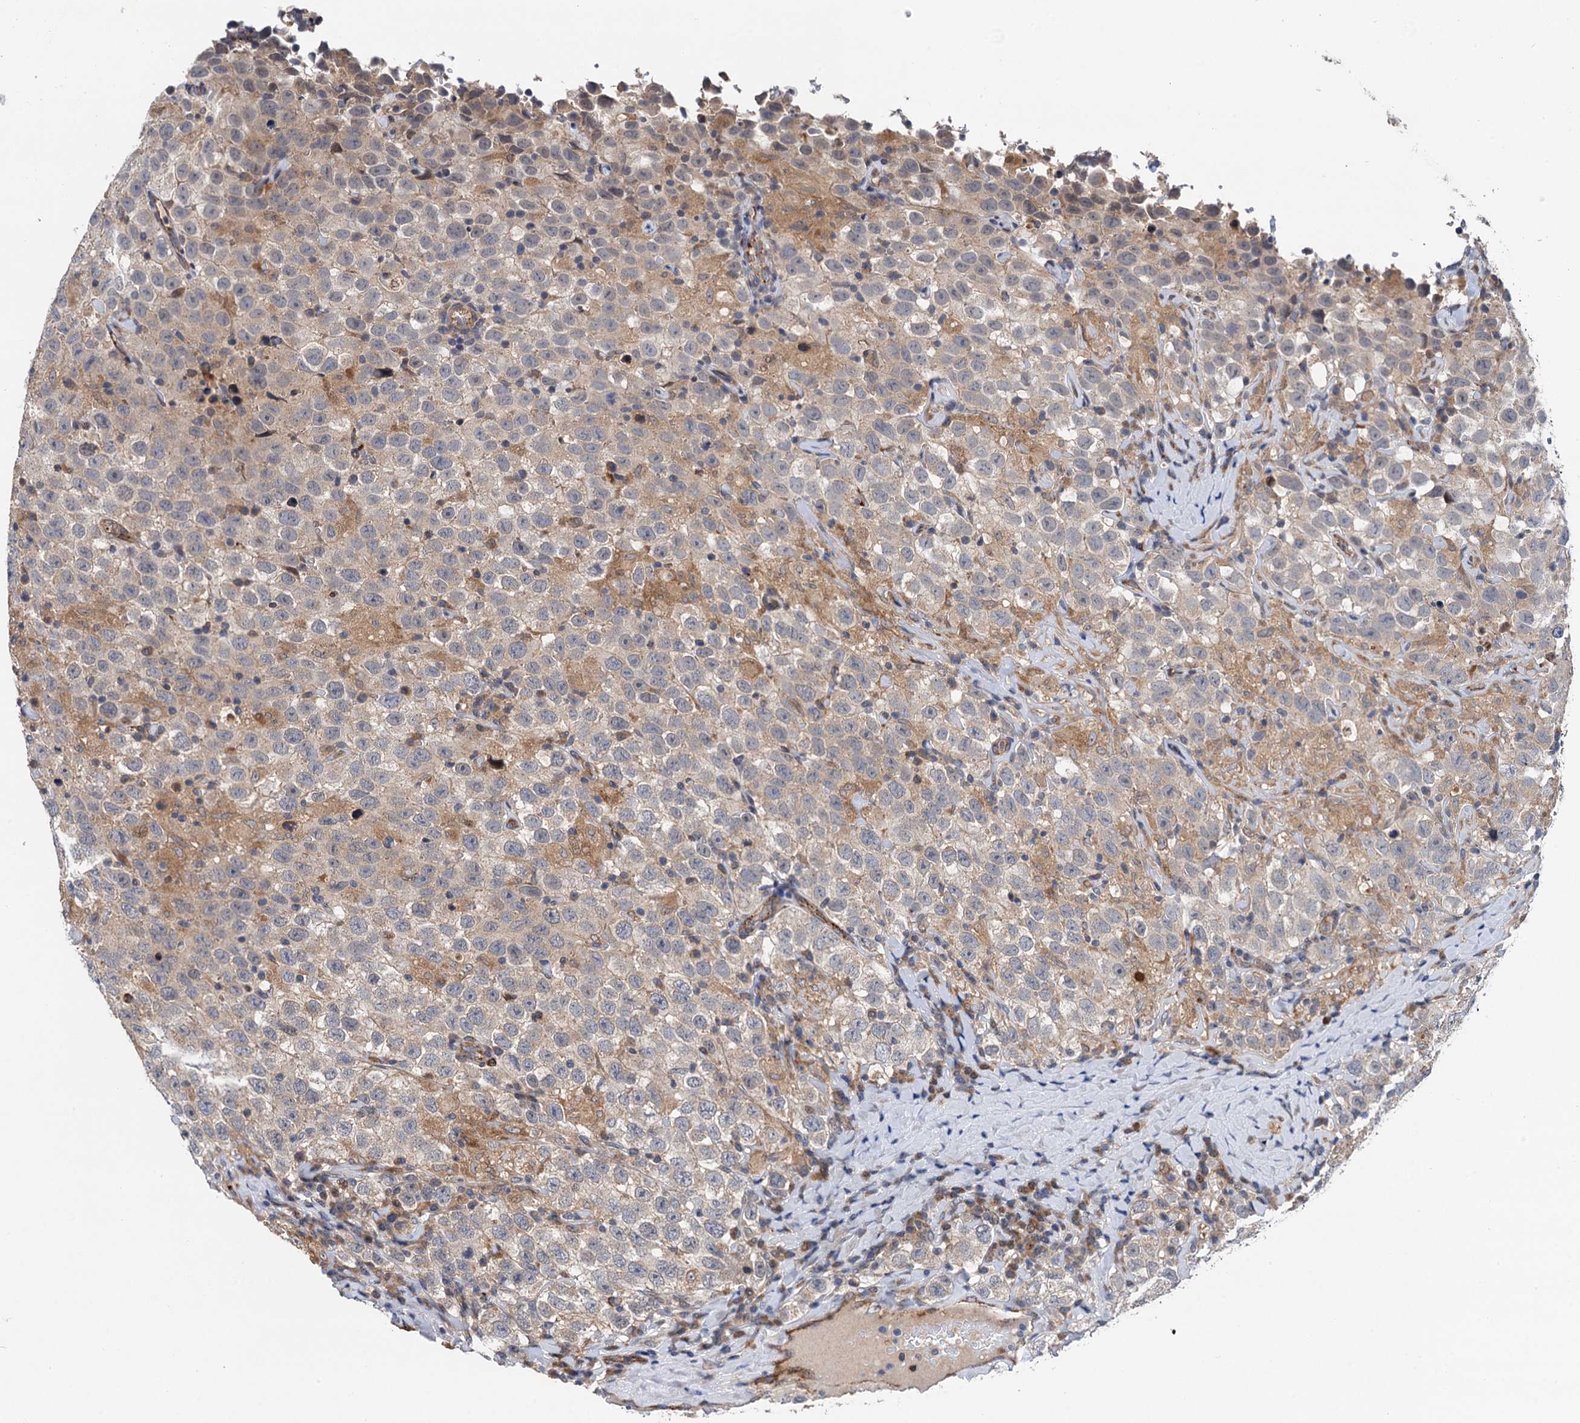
{"staining": {"intensity": "weak", "quantity": "<25%", "location": "cytoplasmic/membranous"}, "tissue": "testis cancer", "cell_type": "Tumor cells", "image_type": "cancer", "snomed": [{"axis": "morphology", "description": "Seminoma, NOS"}, {"axis": "topography", "description": "Testis"}], "caption": "A histopathology image of human testis seminoma is negative for staining in tumor cells. (DAB (3,3'-diaminobenzidine) immunohistochemistry (IHC), high magnification).", "gene": "NLRP10", "patient": {"sex": "male", "age": 41}}